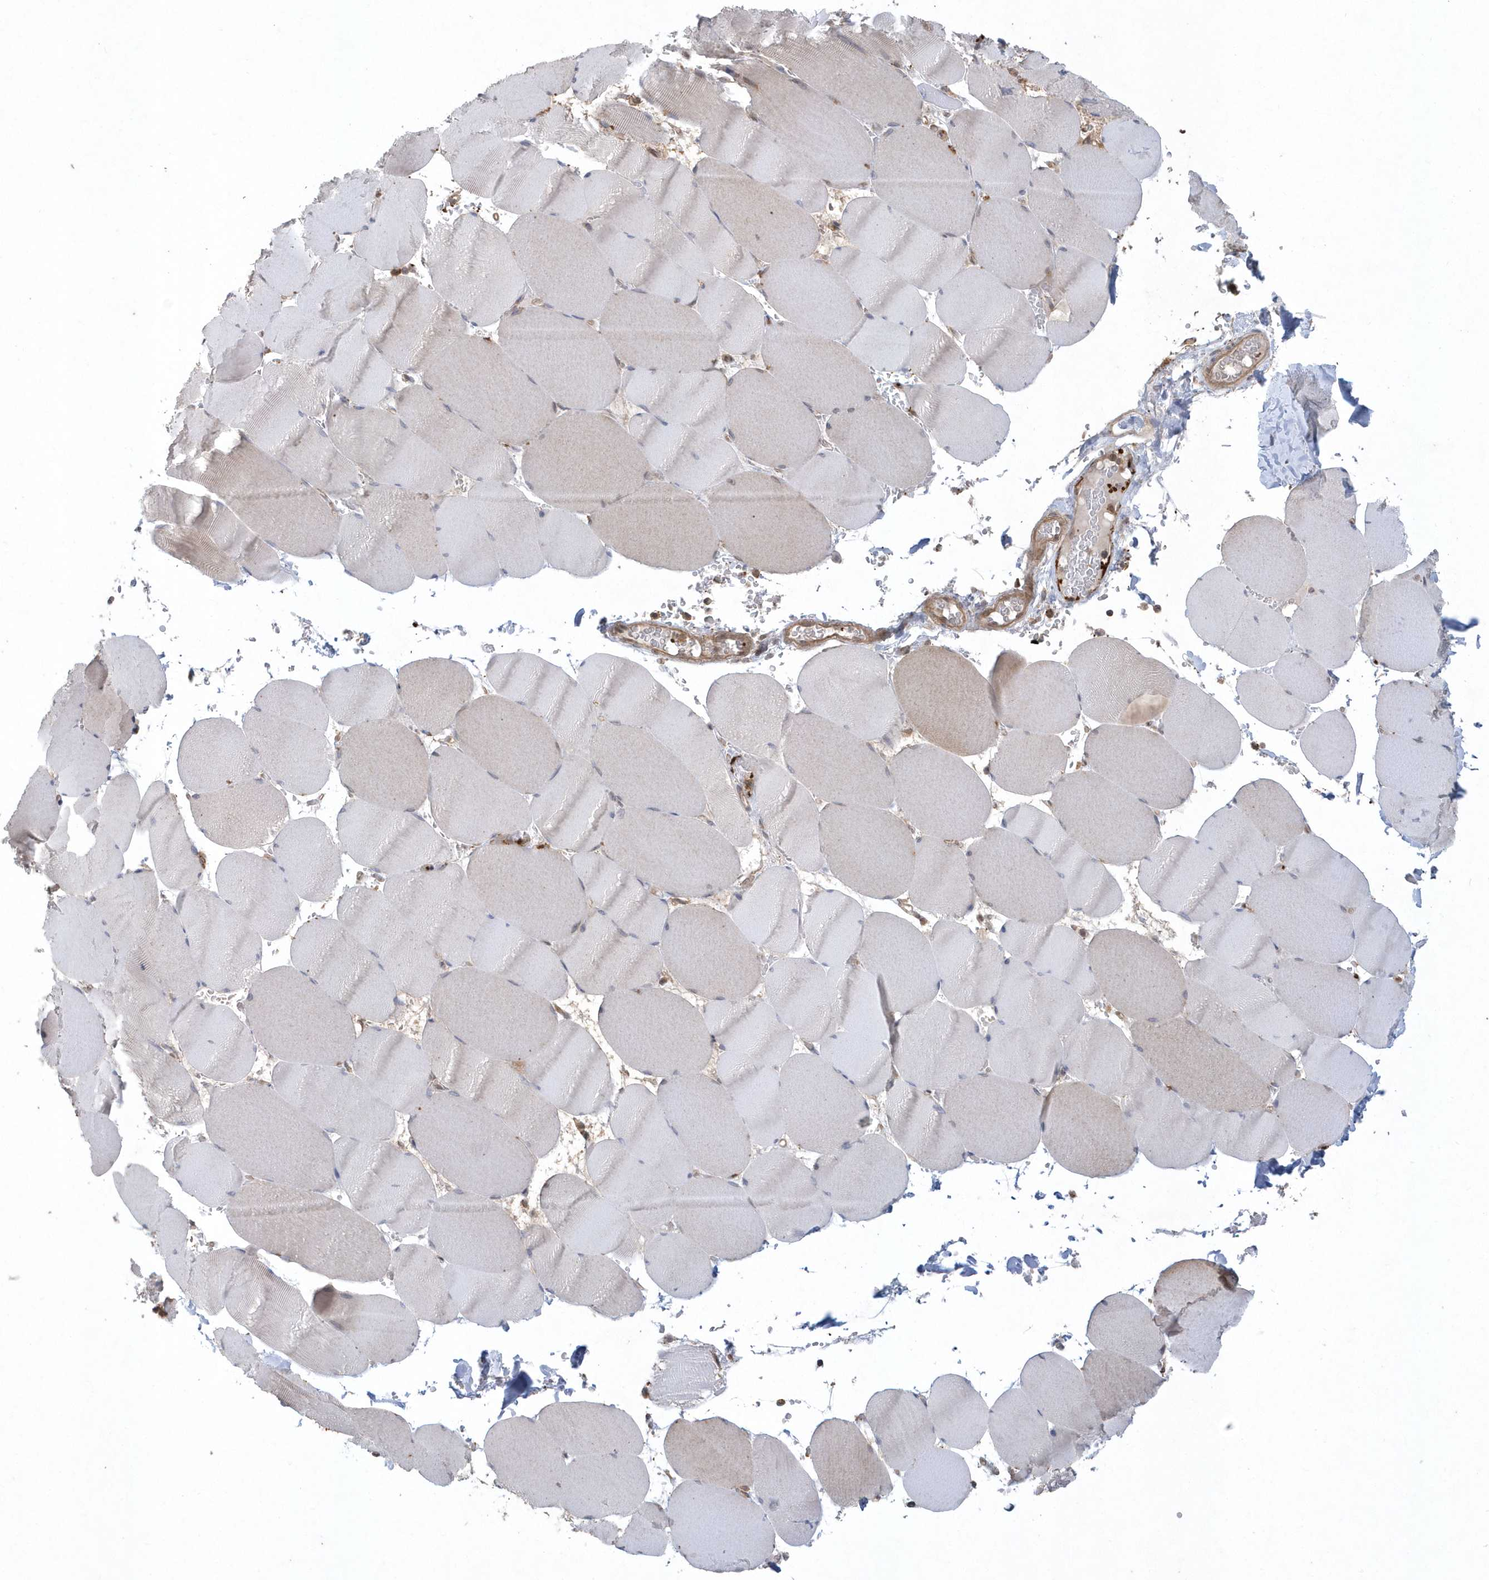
{"staining": {"intensity": "negative", "quantity": "none", "location": "none"}, "tissue": "skeletal muscle", "cell_type": "Myocytes", "image_type": "normal", "snomed": [{"axis": "morphology", "description": "Normal tissue, NOS"}, {"axis": "topography", "description": "Skeletal muscle"}, {"axis": "topography", "description": "Head-Neck"}], "caption": "DAB immunohistochemical staining of benign human skeletal muscle demonstrates no significant positivity in myocytes.", "gene": "ACYP1", "patient": {"sex": "male", "age": 66}}